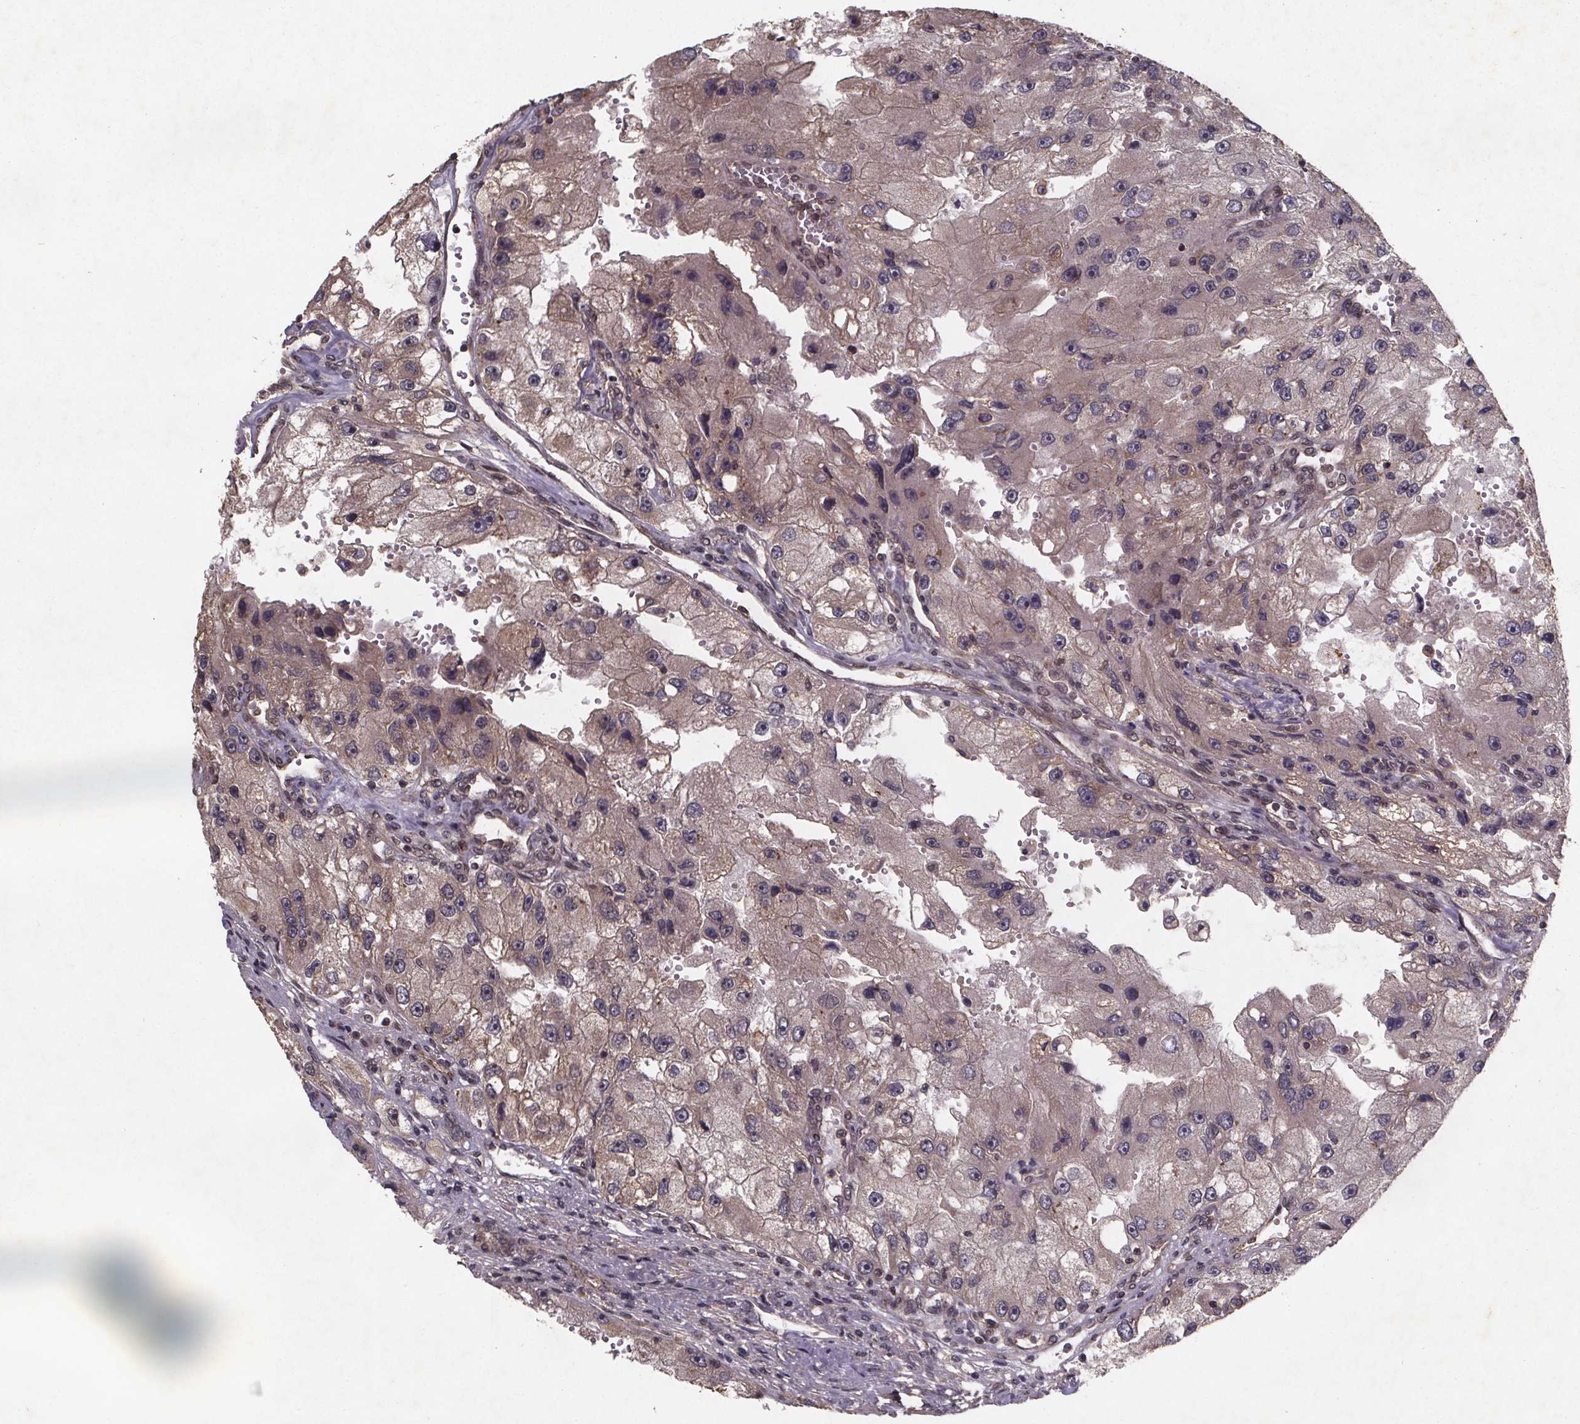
{"staining": {"intensity": "weak", "quantity": "<25%", "location": "cytoplasmic/membranous"}, "tissue": "renal cancer", "cell_type": "Tumor cells", "image_type": "cancer", "snomed": [{"axis": "morphology", "description": "Adenocarcinoma, NOS"}, {"axis": "topography", "description": "Kidney"}], "caption": "Immunohistochemistry image of human adenocarcinoma (renal) stained for a protein (brown), which reveals no positivity in tumor cells.", "gene": "PIERCE2", "patient": {"sex": "male", "age": 63}}